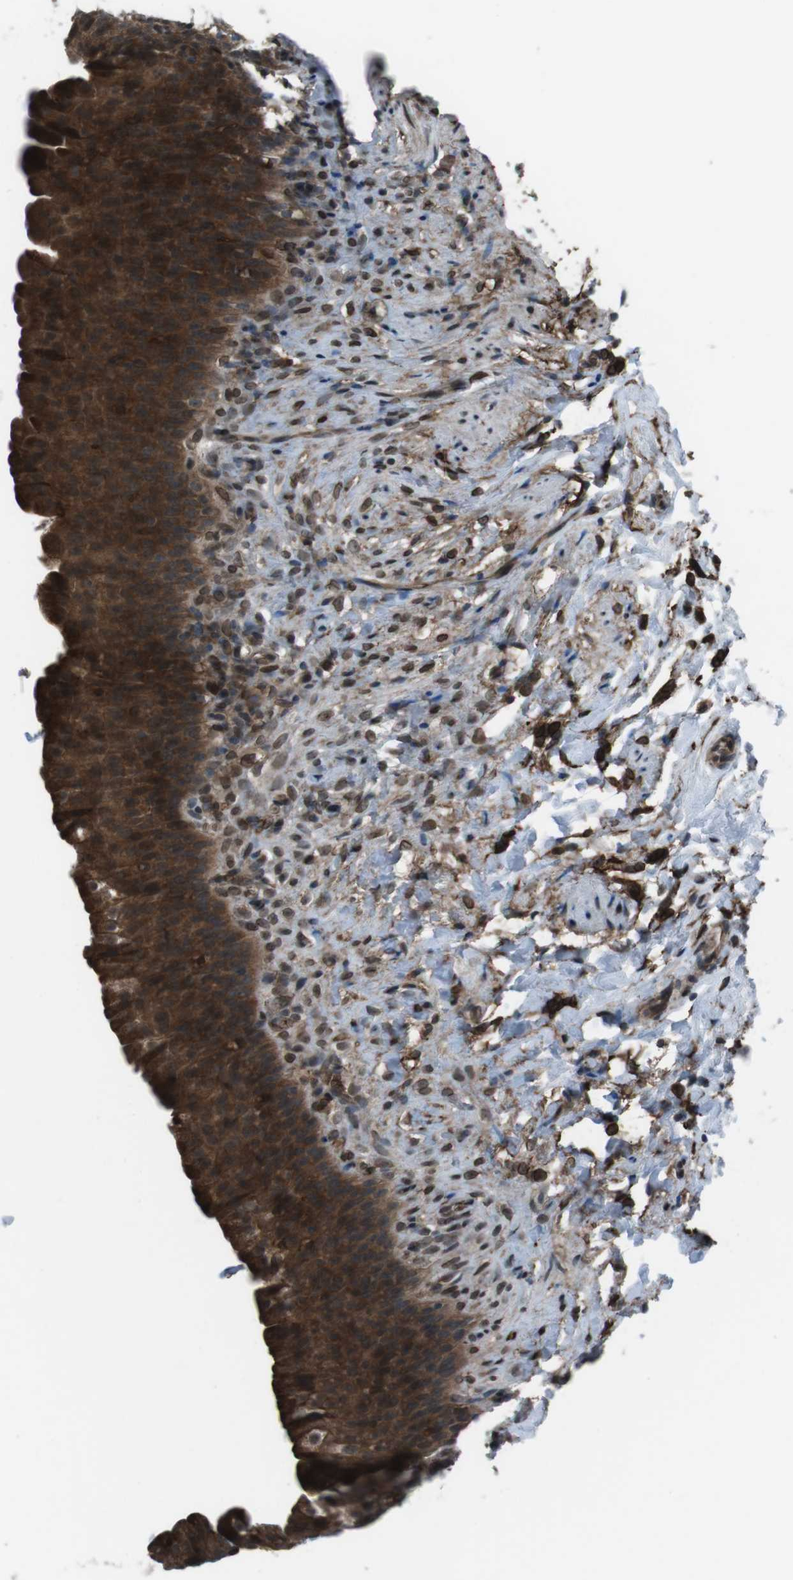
{"staining": {"intensity": "strong", "quantity": ">75%", "location": "cytoplasmic/membranous"}, "tissue": "urinary bladder", "cell_type": "Urothelial cells", "image_type": "normal", "snomed": [{"axis": "morphology", "description": "Normal tissue, NOS"}, {"axis": "topography", "description": "Urinary bladder"}], "caption": "The micrograph exhibits immunohistochemical staining of benign urinary bladder. There is strong cytoplasmic/membranous positivity is appreciated in about >75% of urothelial cells.", "gene": "GDF10", "patient": {"sex": "female", "age": 79}}